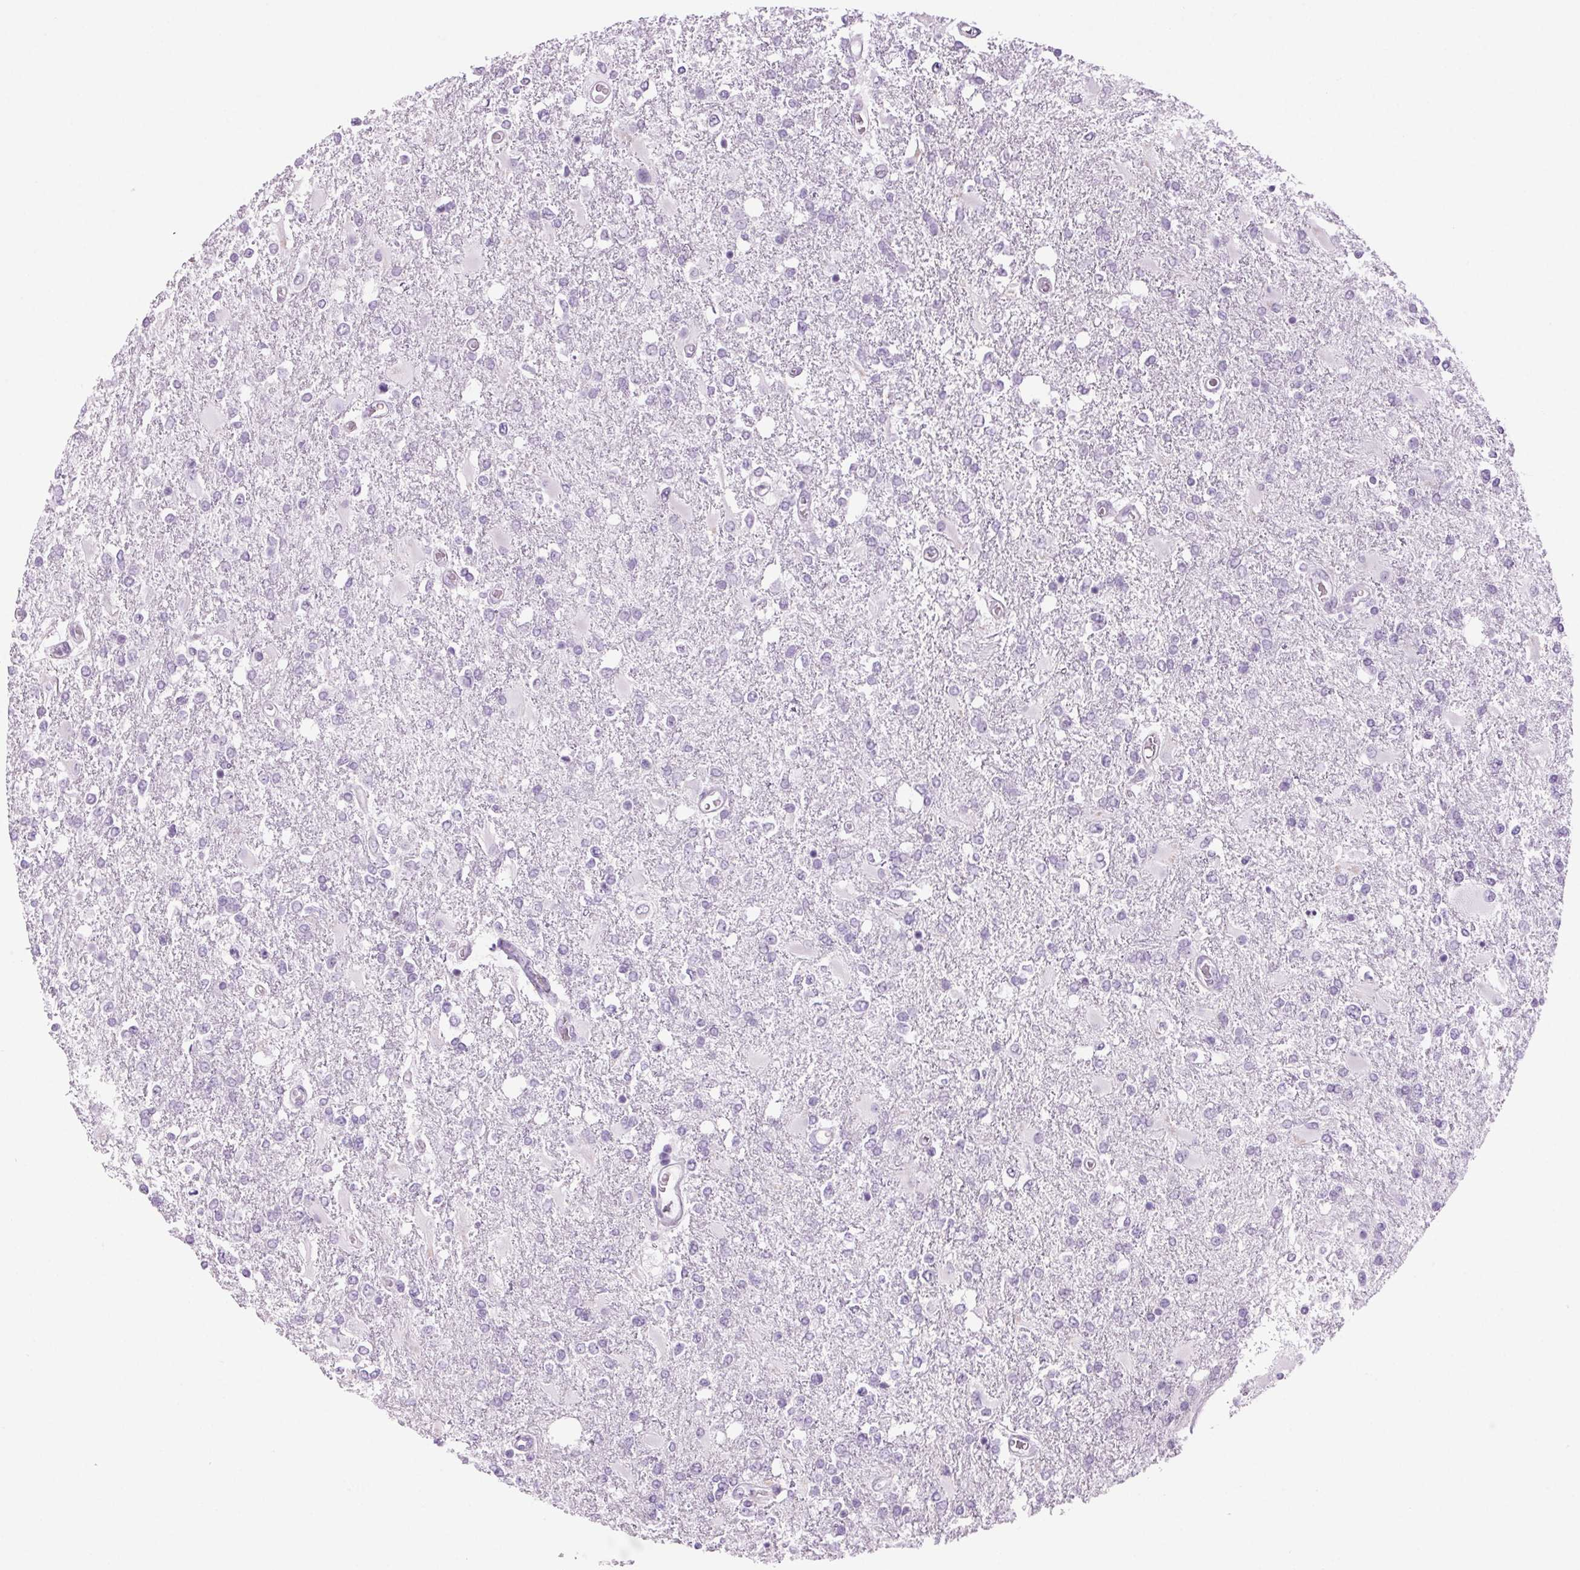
{"staining": {"intensity": "negative", "quantity": "none", "location": "none"}, "tissue": "glioma", "cell_type": "Tumor cells", "image_type": "cancer", "snomed": [{"axis": "morphology", "description": "Glioma, malignant, High grade"}, {"axis": "topography", "description": "Cerebral cortex"}], "caption": "Tumor cells are negative for brown protein staining in glioma.", "gene": "LRP2", "patient": {"sex": "male", "age": 79}}